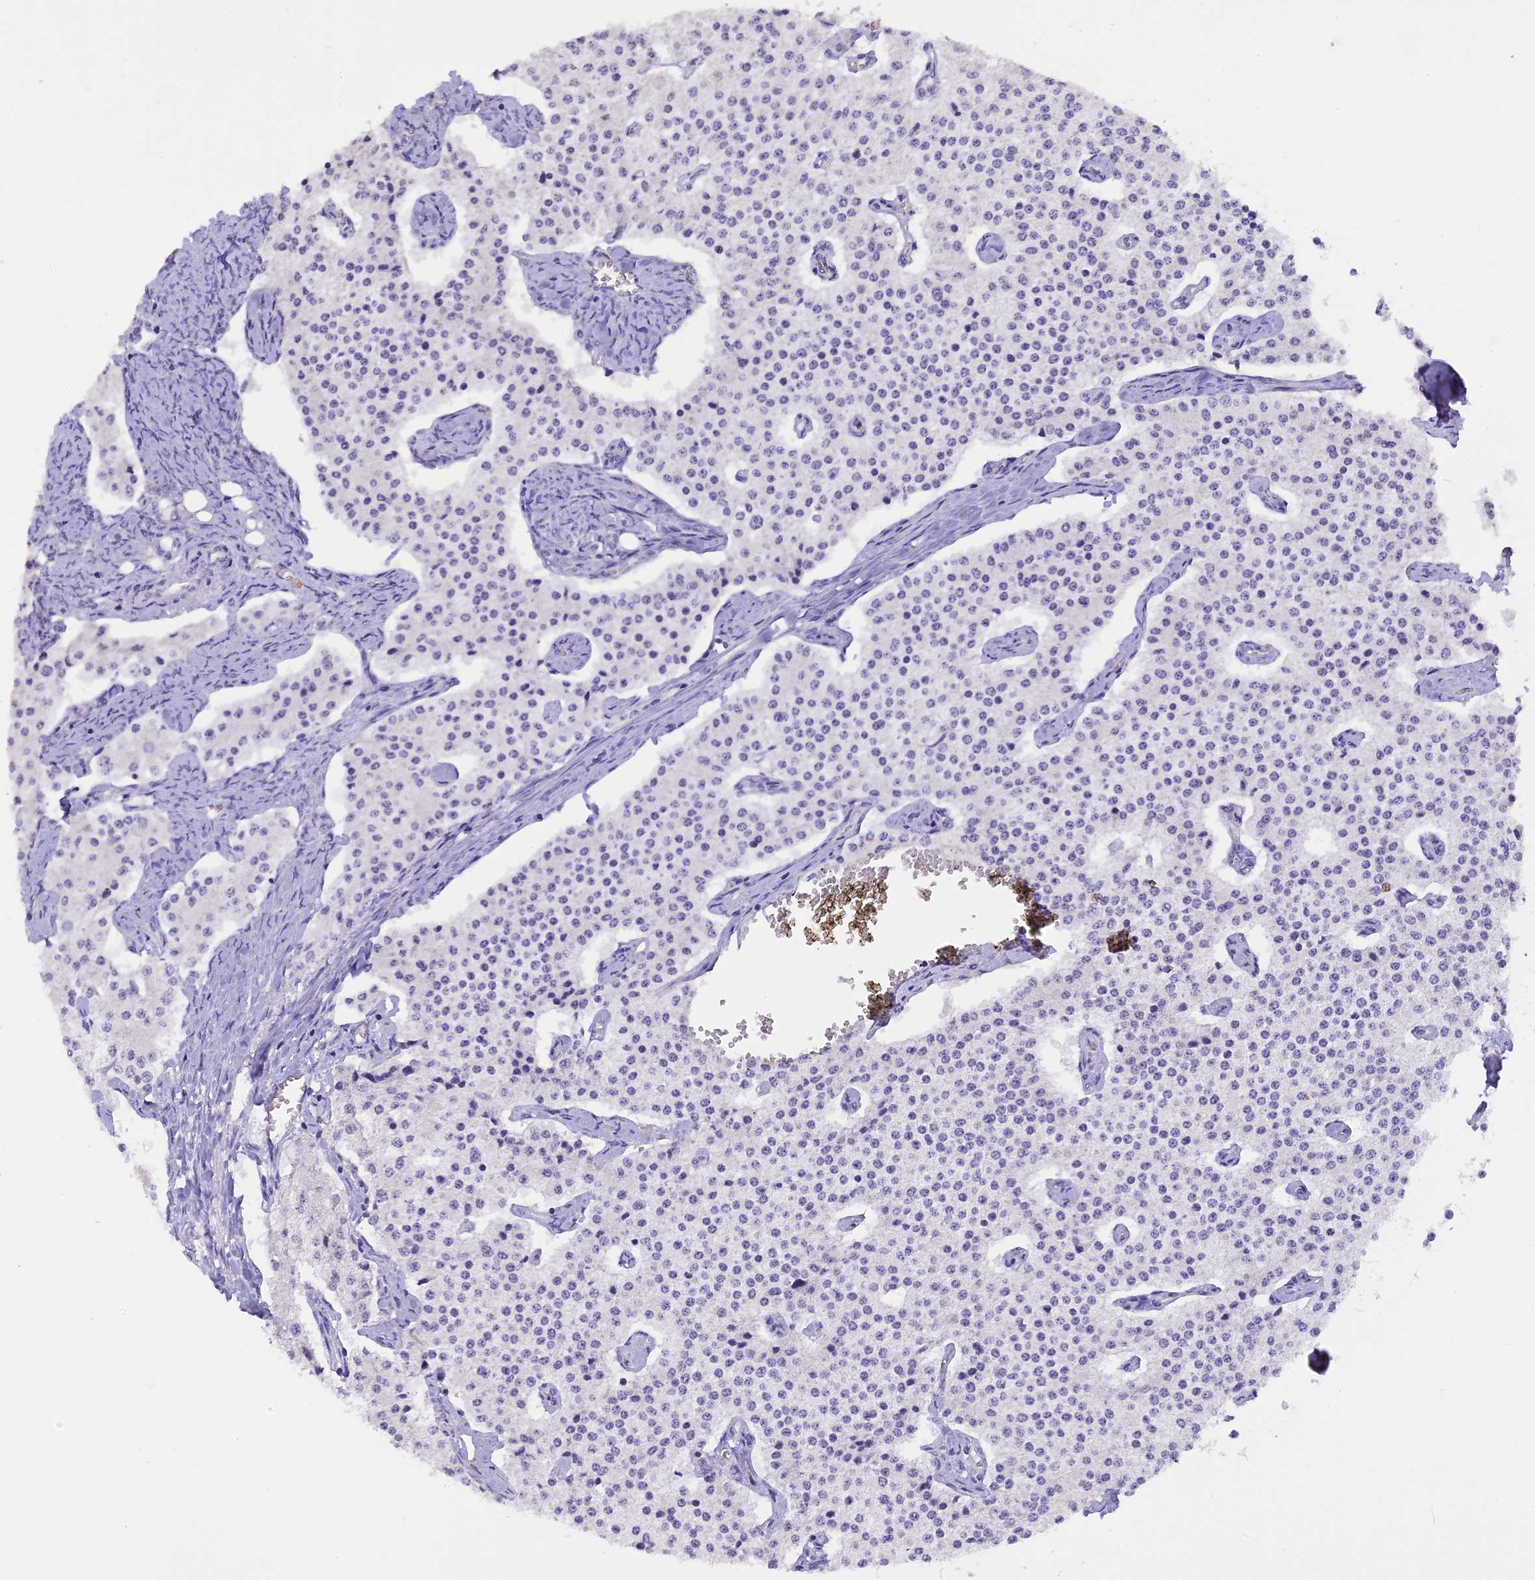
{"staining": {"intensity": "negative", "quantity": "none", "location": "none"}, "tissue": "carcinoid", "cell_type": "Tumor cells", "image_type": "cancer", "snomed": [{"axis": "morphology", "description": "Carcinoid, malignant, NOS"}, {"axis": "topography", "description": "Colon"}], "caption": "This is a histopathology image of immunohistochemistry (IHC) staining of carcinoid (malignant), which shows no positivity in tumor cells.", "gene": "AHSP", "patient": {"sex": "female", "age": 52}}